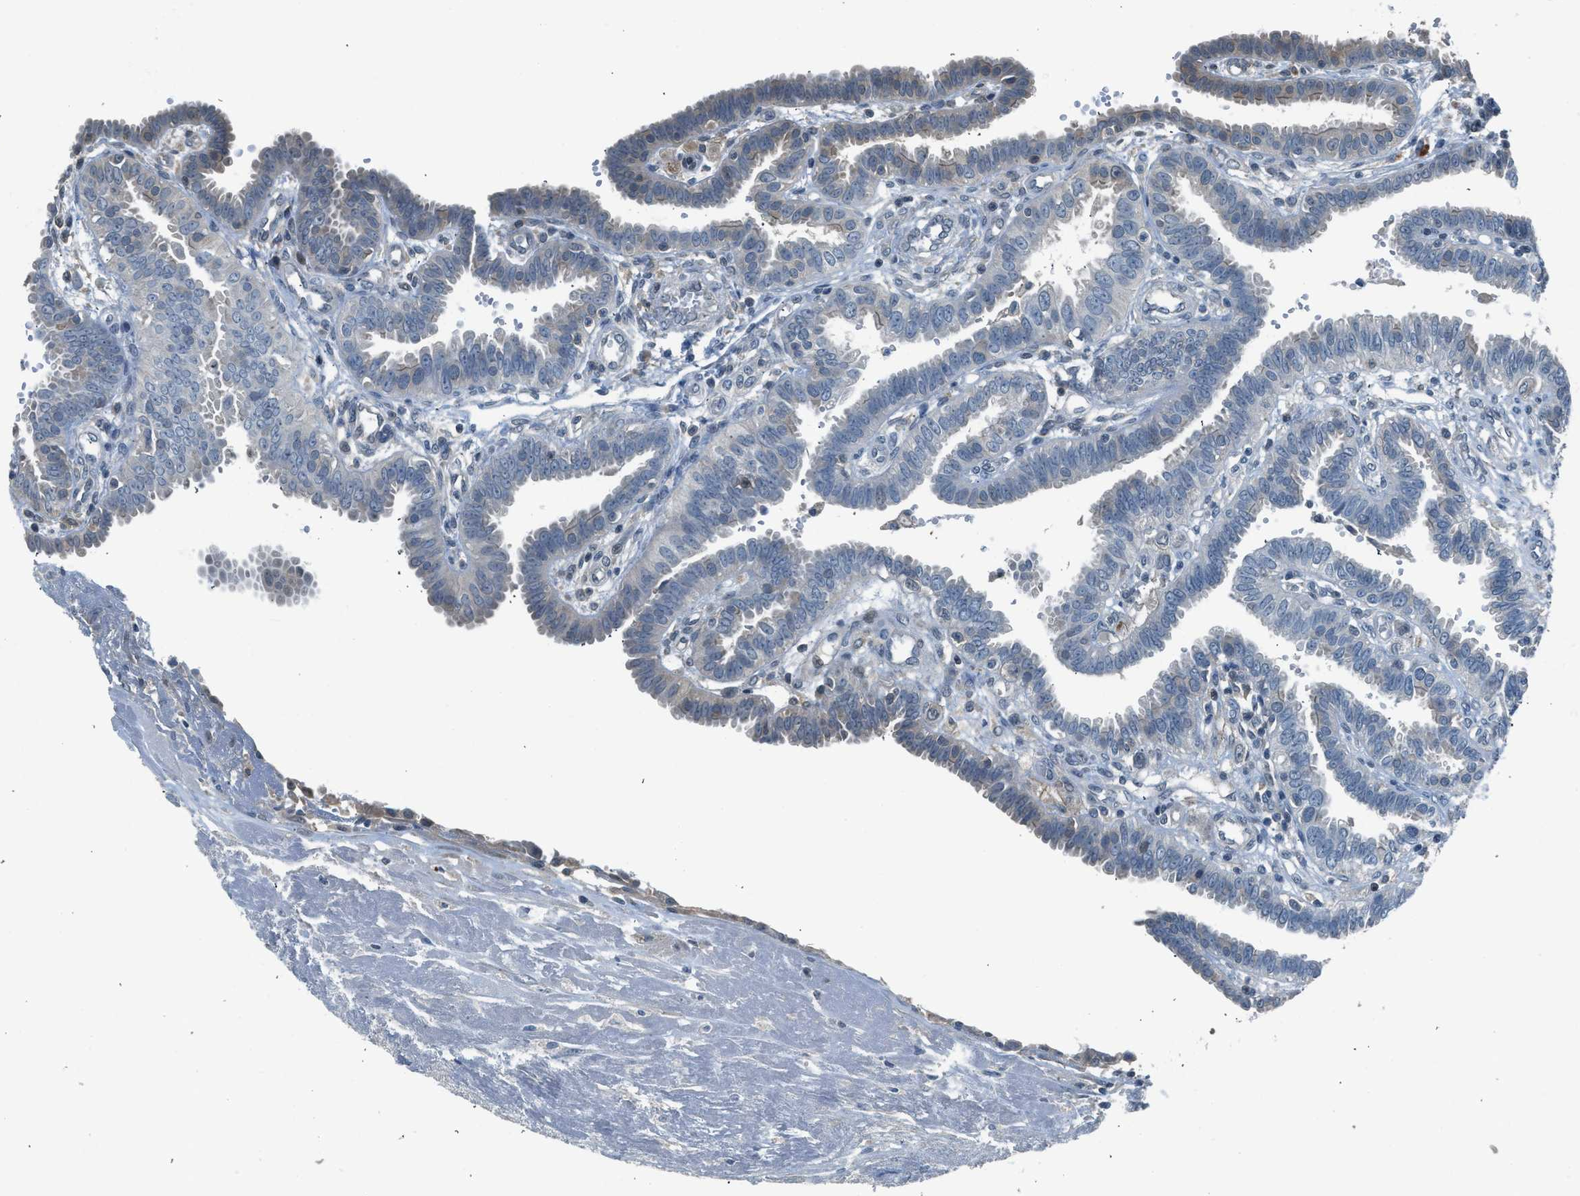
{"staining": {"intensity": "moderate", "quantity": "25%-75%", "location": "cytoplasmic/membranous"}, "tissue": "fallopian tube", "cell_type": "Glandular cells", "image_type": "normal", "snomed": [{"axis": "morphology", "description": "Normal tissue, NOS"}, {"axis": "topography", "description": "Fallopian tube"}, {"axis": "topography", "description": "Placenta"}], "caption": "Glandular cells show medium levels of moderate cytoplasmic/membranous positivity in approximately 25%-75% of cells in benign human fallopian tube. (Stains: DAB (3,3'-diaminobenzidine) in brown, nuclei in blue, Microscopy: brightfield microscopy at high magnification).", "gene": "LMLN", "patient": {"sex": "female", "age": 34}}